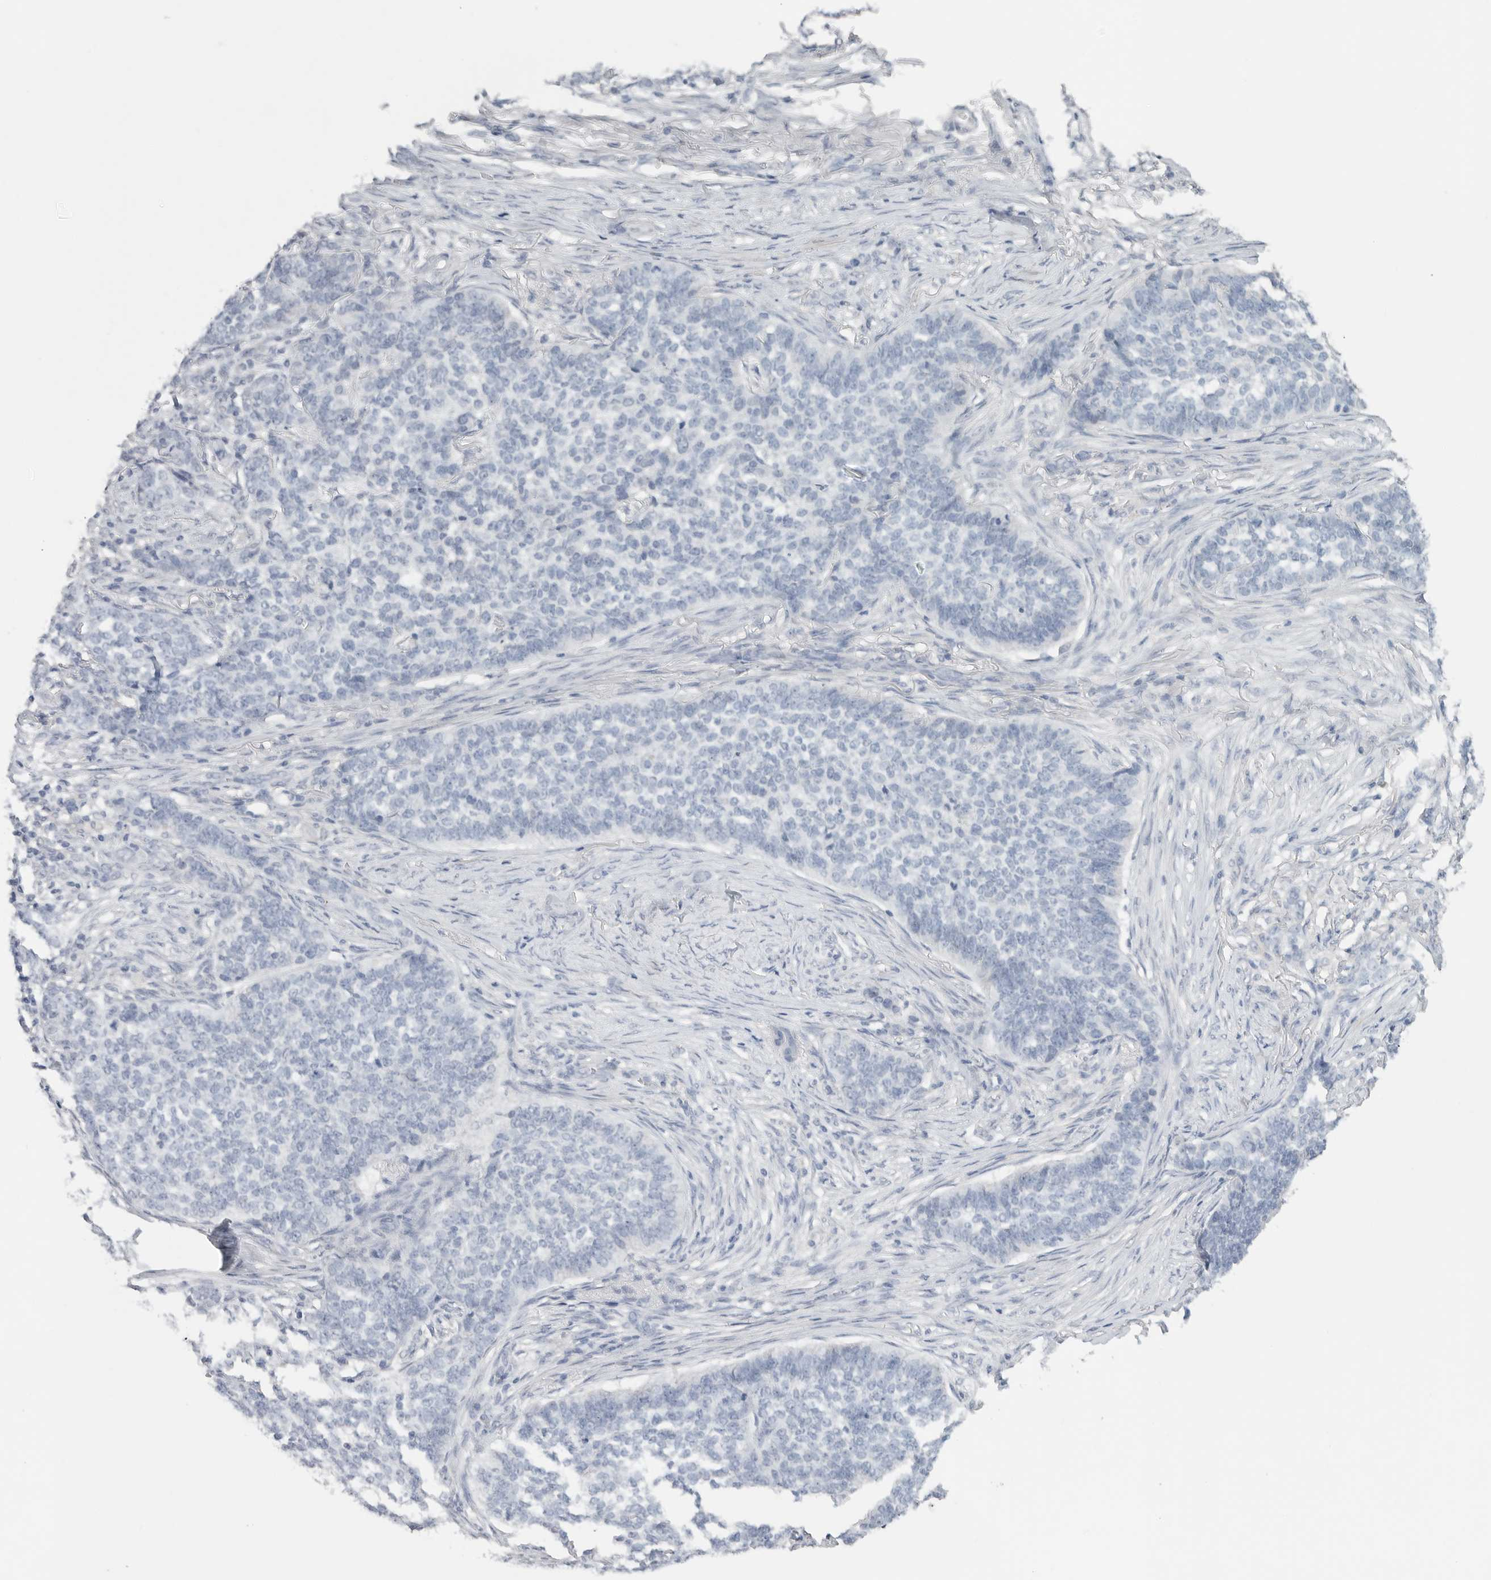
{"staining": {"intensity": "negative", "quantity": "none", "location": "none"}, "tissue": "skin cancer", "cell_type": "Tumor cells", "image_type": "cancer", "snomed": [{"axis": "morphology", "description": "Basal cell carcinoma"}, {"axis": "topography", "description": "Skin"}], "caption": "An immunohistochemistry histopathology image of skin cancer is shown. There is no staining in tumor cells of skin cancer. Nuclei are stained in blue.", "gene": "REG4", "patient": {"sex": "male", "age": 85}}